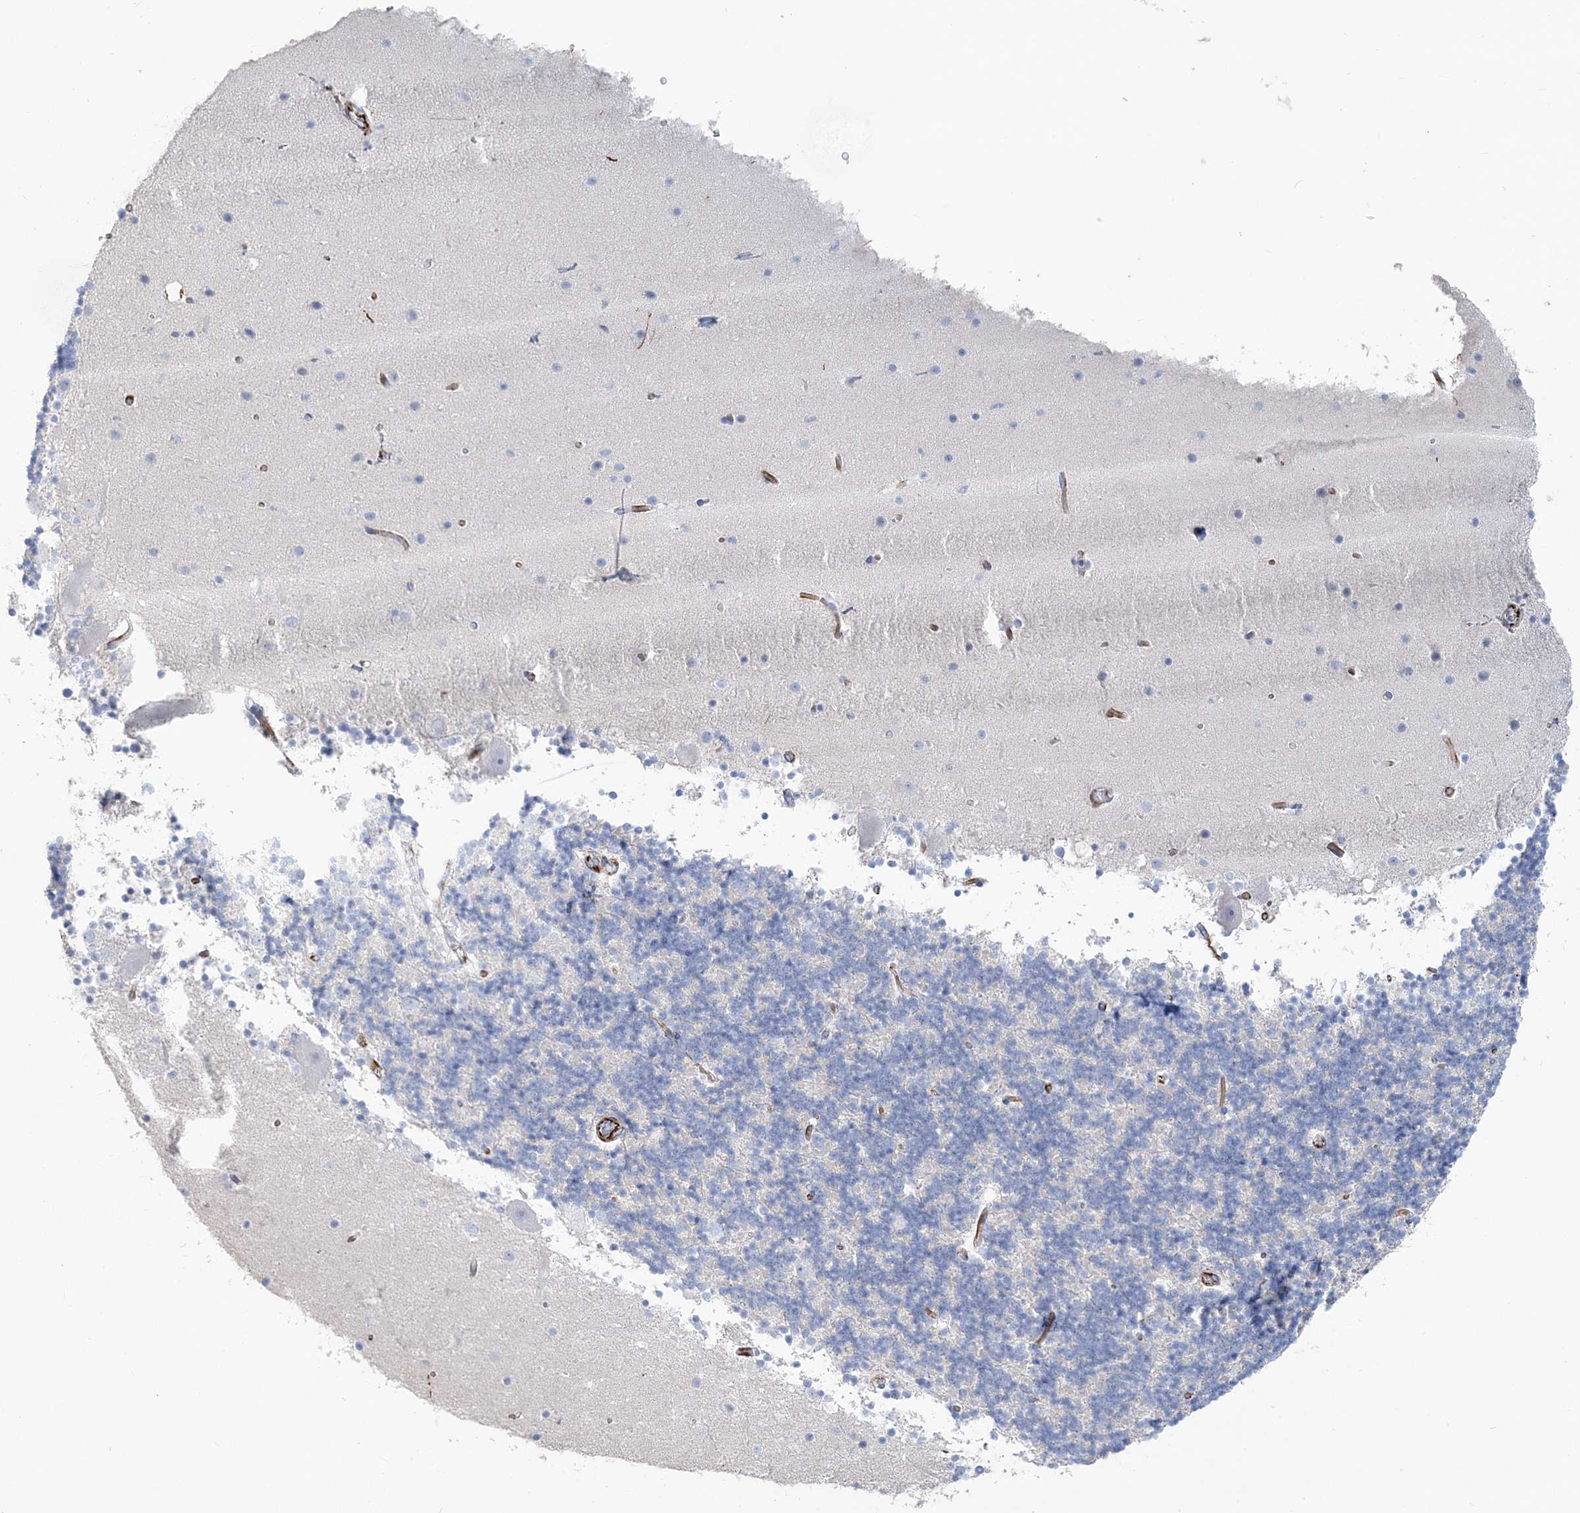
{"staining": {"intensity": "negative", "quantity": "none", "location": "none"}, "tissue": "cerebellum", "cell_type": "Cells in granular layer", "image_type": "normal", "snomed": [{"axis": "morphology", "description": "Normal tissue, NOS"}, {"axis": "topography", "description": "Cerebellum"}], "caption": "IHC histopathology image of normal human cerebellum stained for a protein (brown), which displays no positivity in cells in granular layer. Nuclei are stained in blue.", "gene": "PPIL6", "patient": {"sex": "male", "age": 57}}